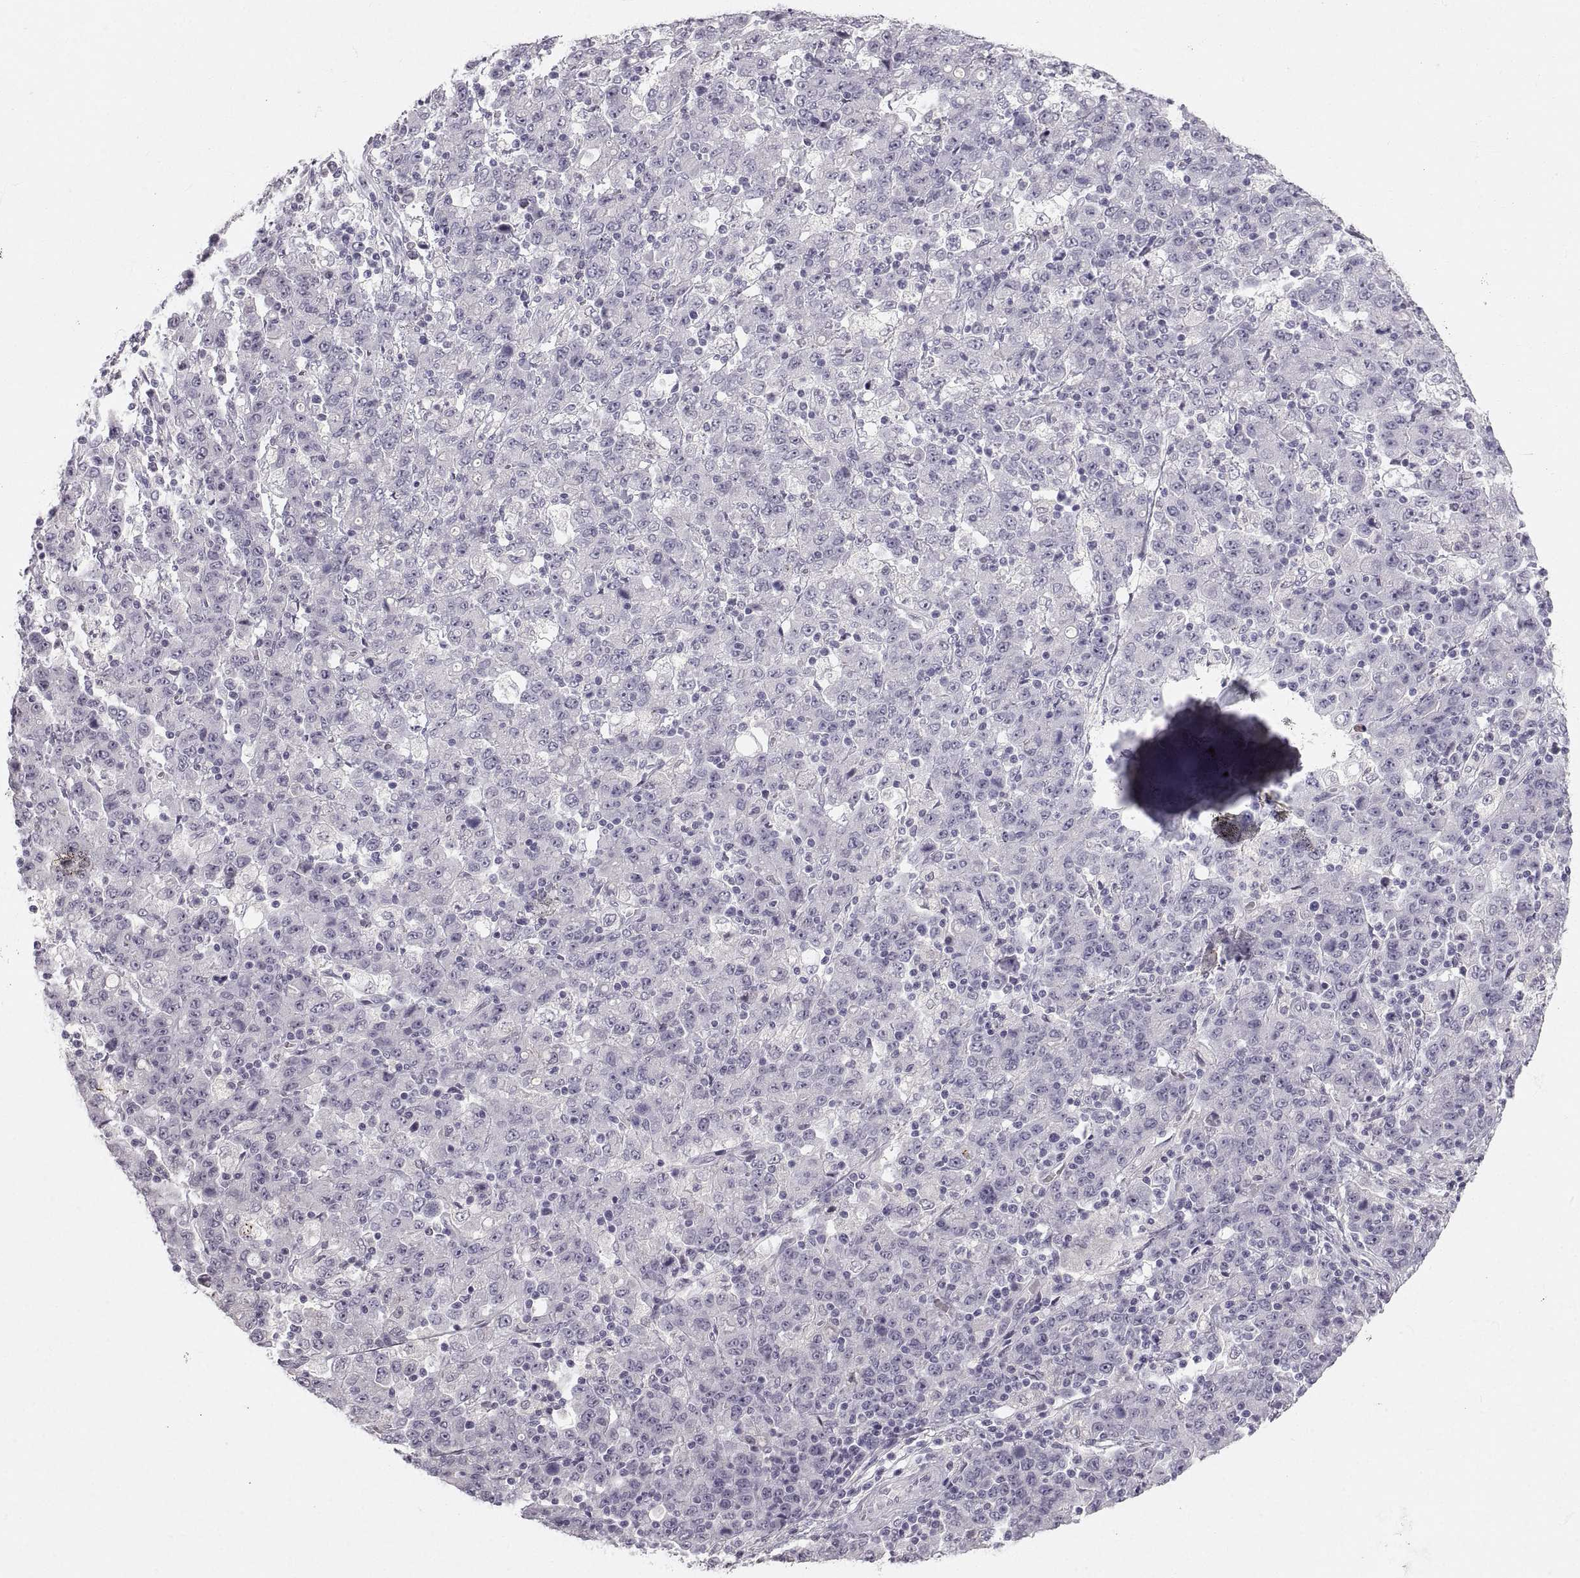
{"staining": {"intensity": "negative", "quantity": "none", "location": "none"}, "tissue": "stomach cancer", "cell_type": "Tumor cells", "image_type": "cancer", "snomed": [{"axis": "morphology", "description": "Adenocarcinoma, NOS"}, {"axis": "topography", "description": "Stomach, upper"}], "caption": "IHC of adenocarcinoma (stomach) demonstrates no positivity in tumor cells. (DAB immunohistochemistry with hematoxylin counter stain).", "gene": "ZNF185", "patient": {"sex": "male", "age": 69}}